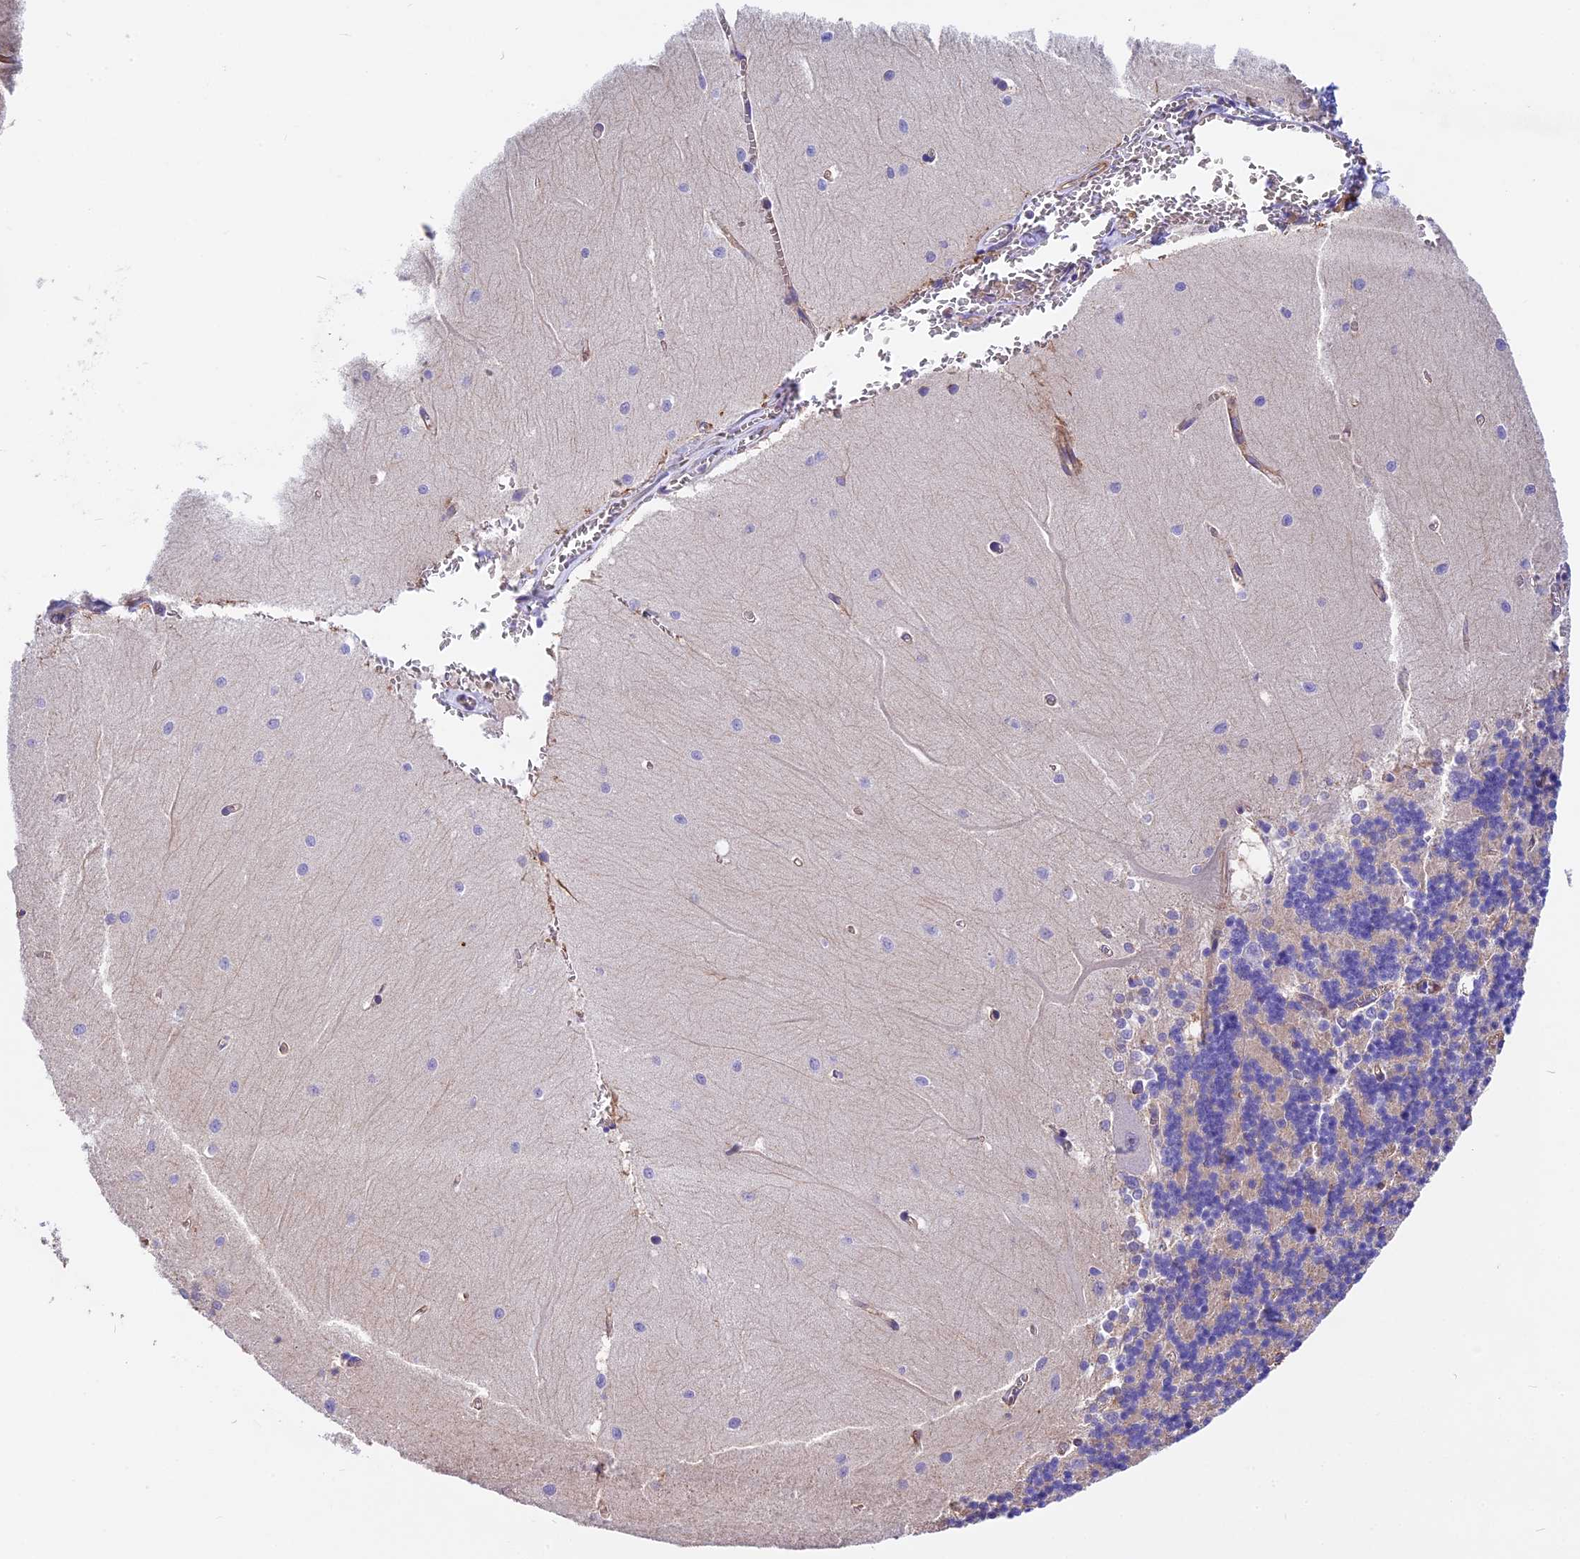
{"staining": {"intensity": "negative", "quantity": "none", "location": "none"}, "tissue": "cerebellum", "cell_type": "Cells in granular layer", "image_type": "normal", "snomed": [{"axis": "morphology", "description": "Normal tissue, NOS"}, {"axis": "topography", "description": "Cerebellum"}], "caption": "Immunohistochemistry of benign cerebellum shows no positivity in cells in granular layer.", "gene": "MED20", "patient": {"sex": "male", "age": 37}}